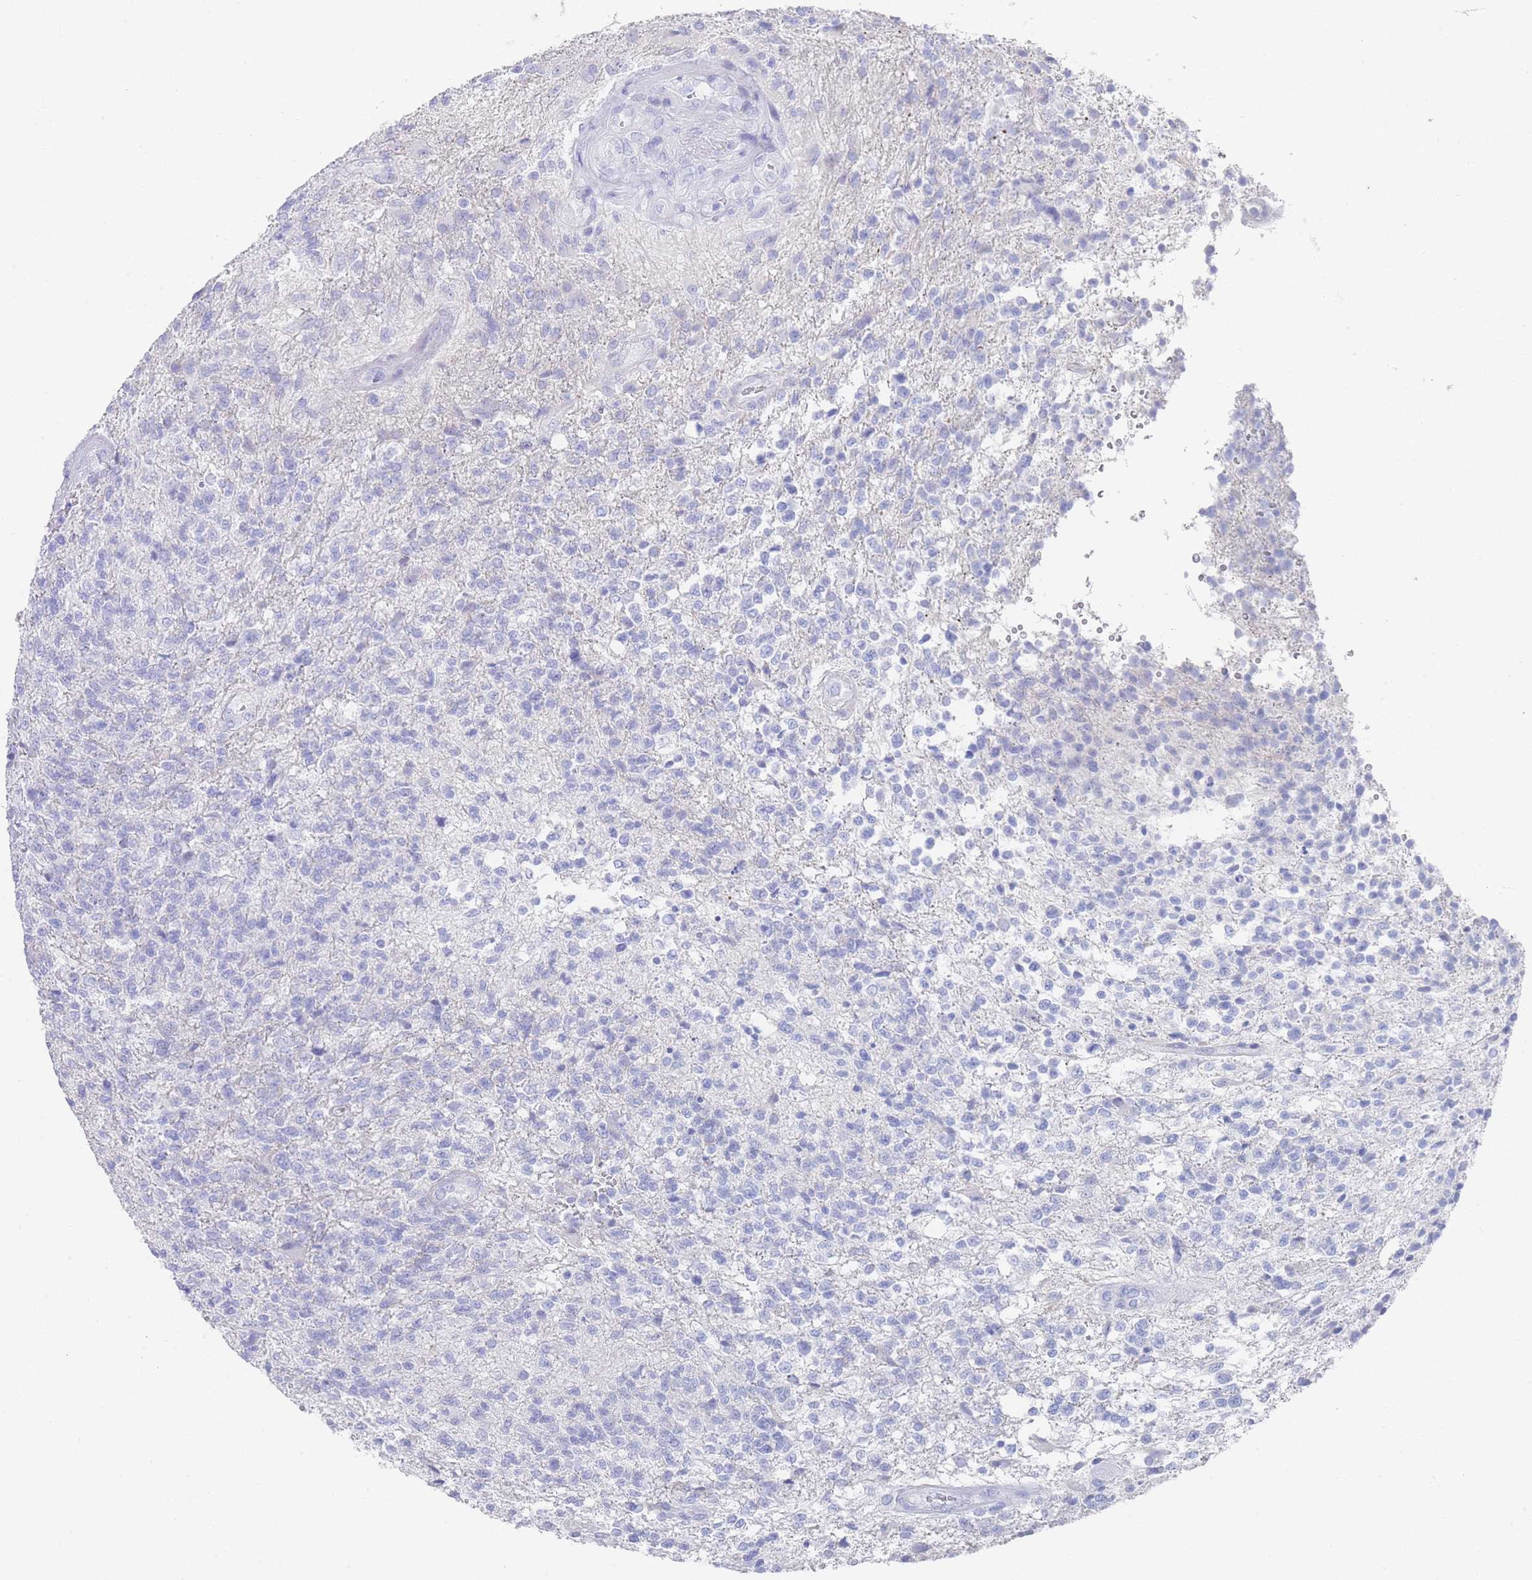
{"staining": {"intensity": "negative", "quantity": "none", "location": "none"}, "tissue": "glioma", "cell_type": "Tumor cells", "image_type": "cancer", "snomed": [{"axis": "morphology", "description": "Glioma, malignant, High grade"}, {"axis": "topography", "description": "Brain"}], "caption": "Protein analysis of glioma demonstrates no significant staining in tumor cells. (Brightfield microscopy of DAB IHC at high magnification).", "gene": "LRRC37A", "patient": {"sex": "male", "age": 56}}